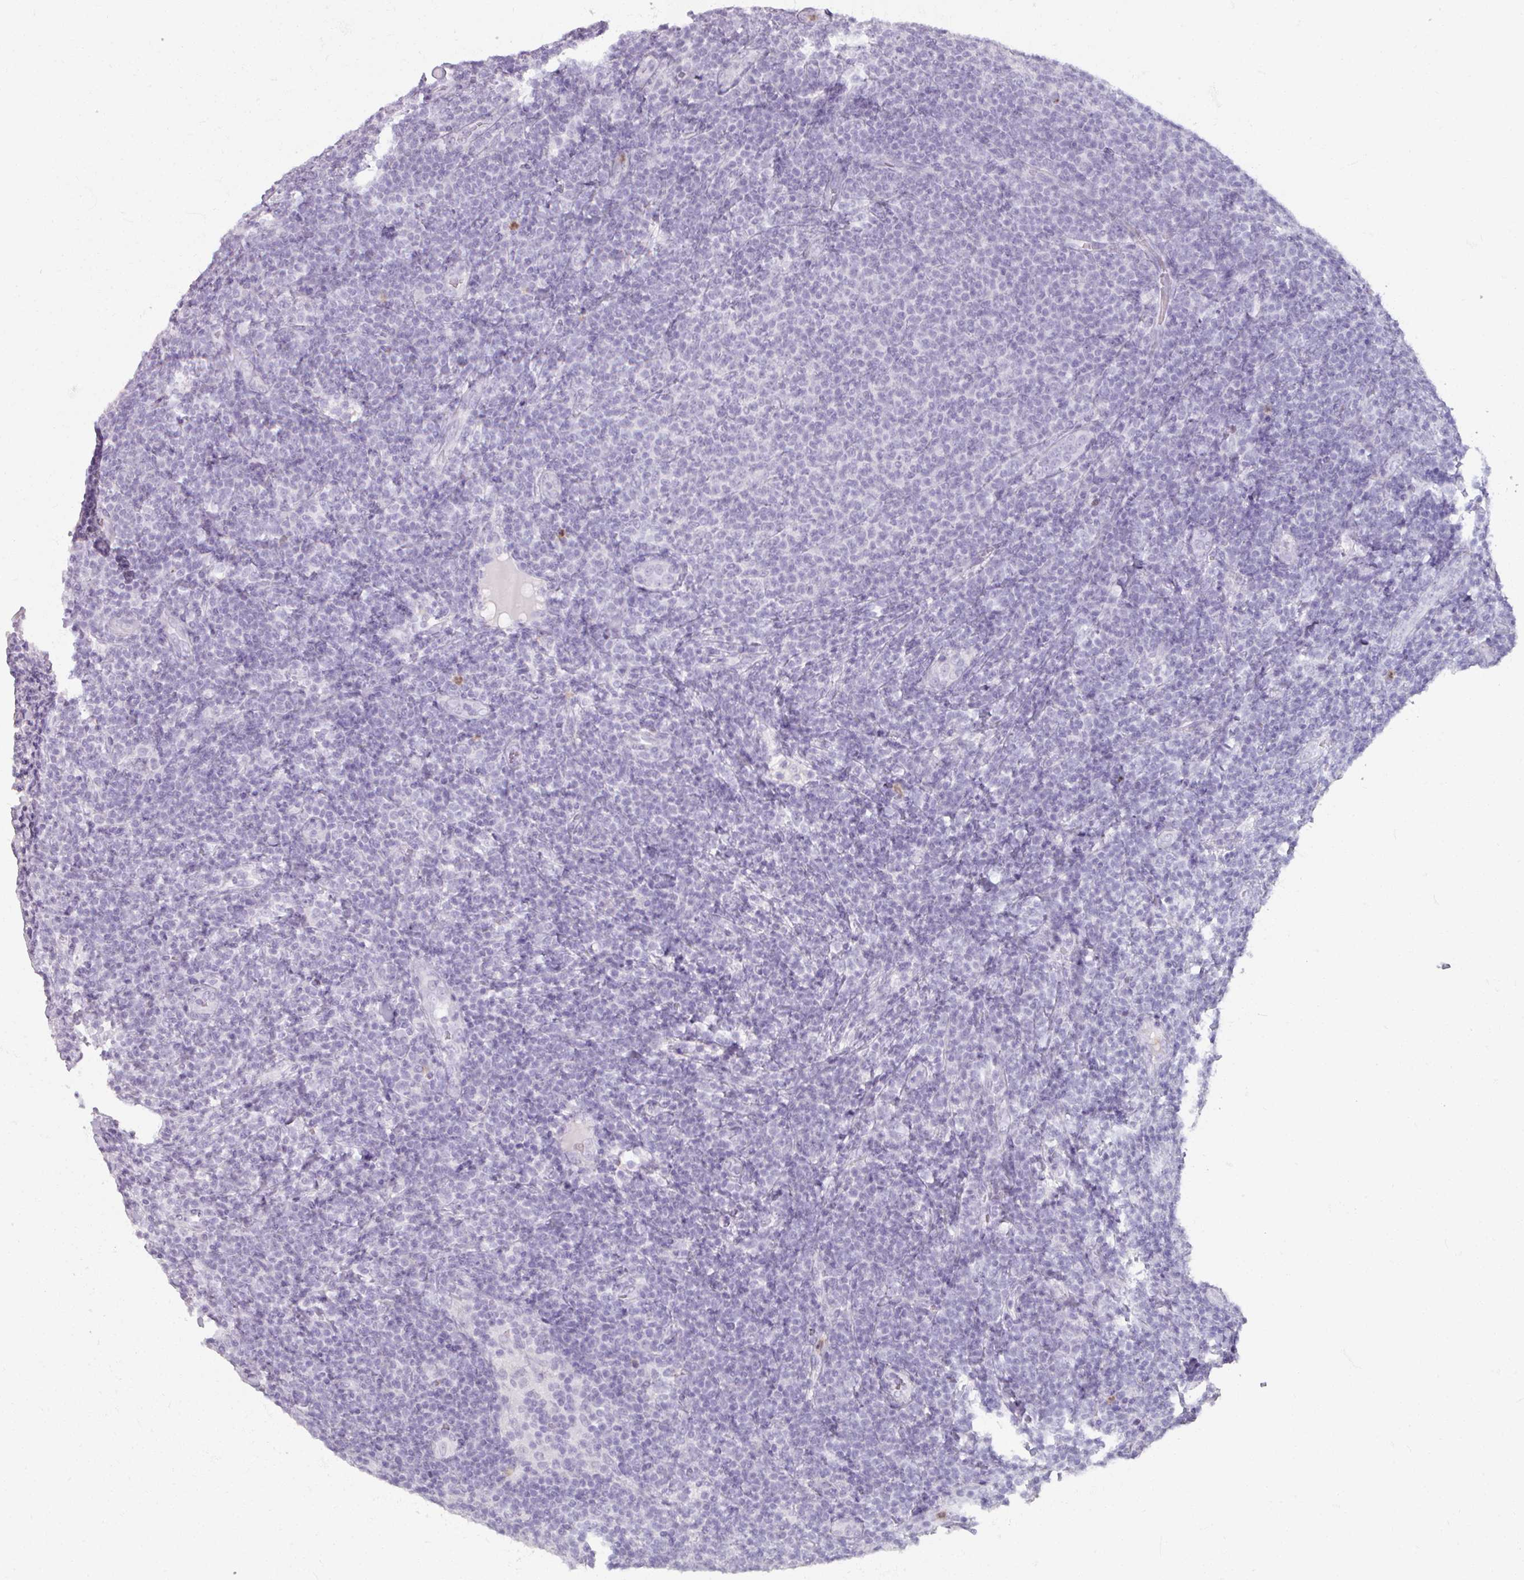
{"staining": {"intensity": "negative", "quantity": "none", "location": "none"}, "tissue": "lymphoma", "cell_type": "Tumor cells", "image_type": "cancer", "snomed": [{"axis": "morphology", "description": "Malignant lymphoma, non-Hodgkin's type, Low grade"}, {"axis": "topography", "description": "Lymph node"}], "caption": "DAB (3,3'-diaminobenzidine) immunohistochemical staining of human lymphoma reveals no significant staining in tumor cells.", "gene": "ARG1", "patient": {"sex": "male", "age": 66}}